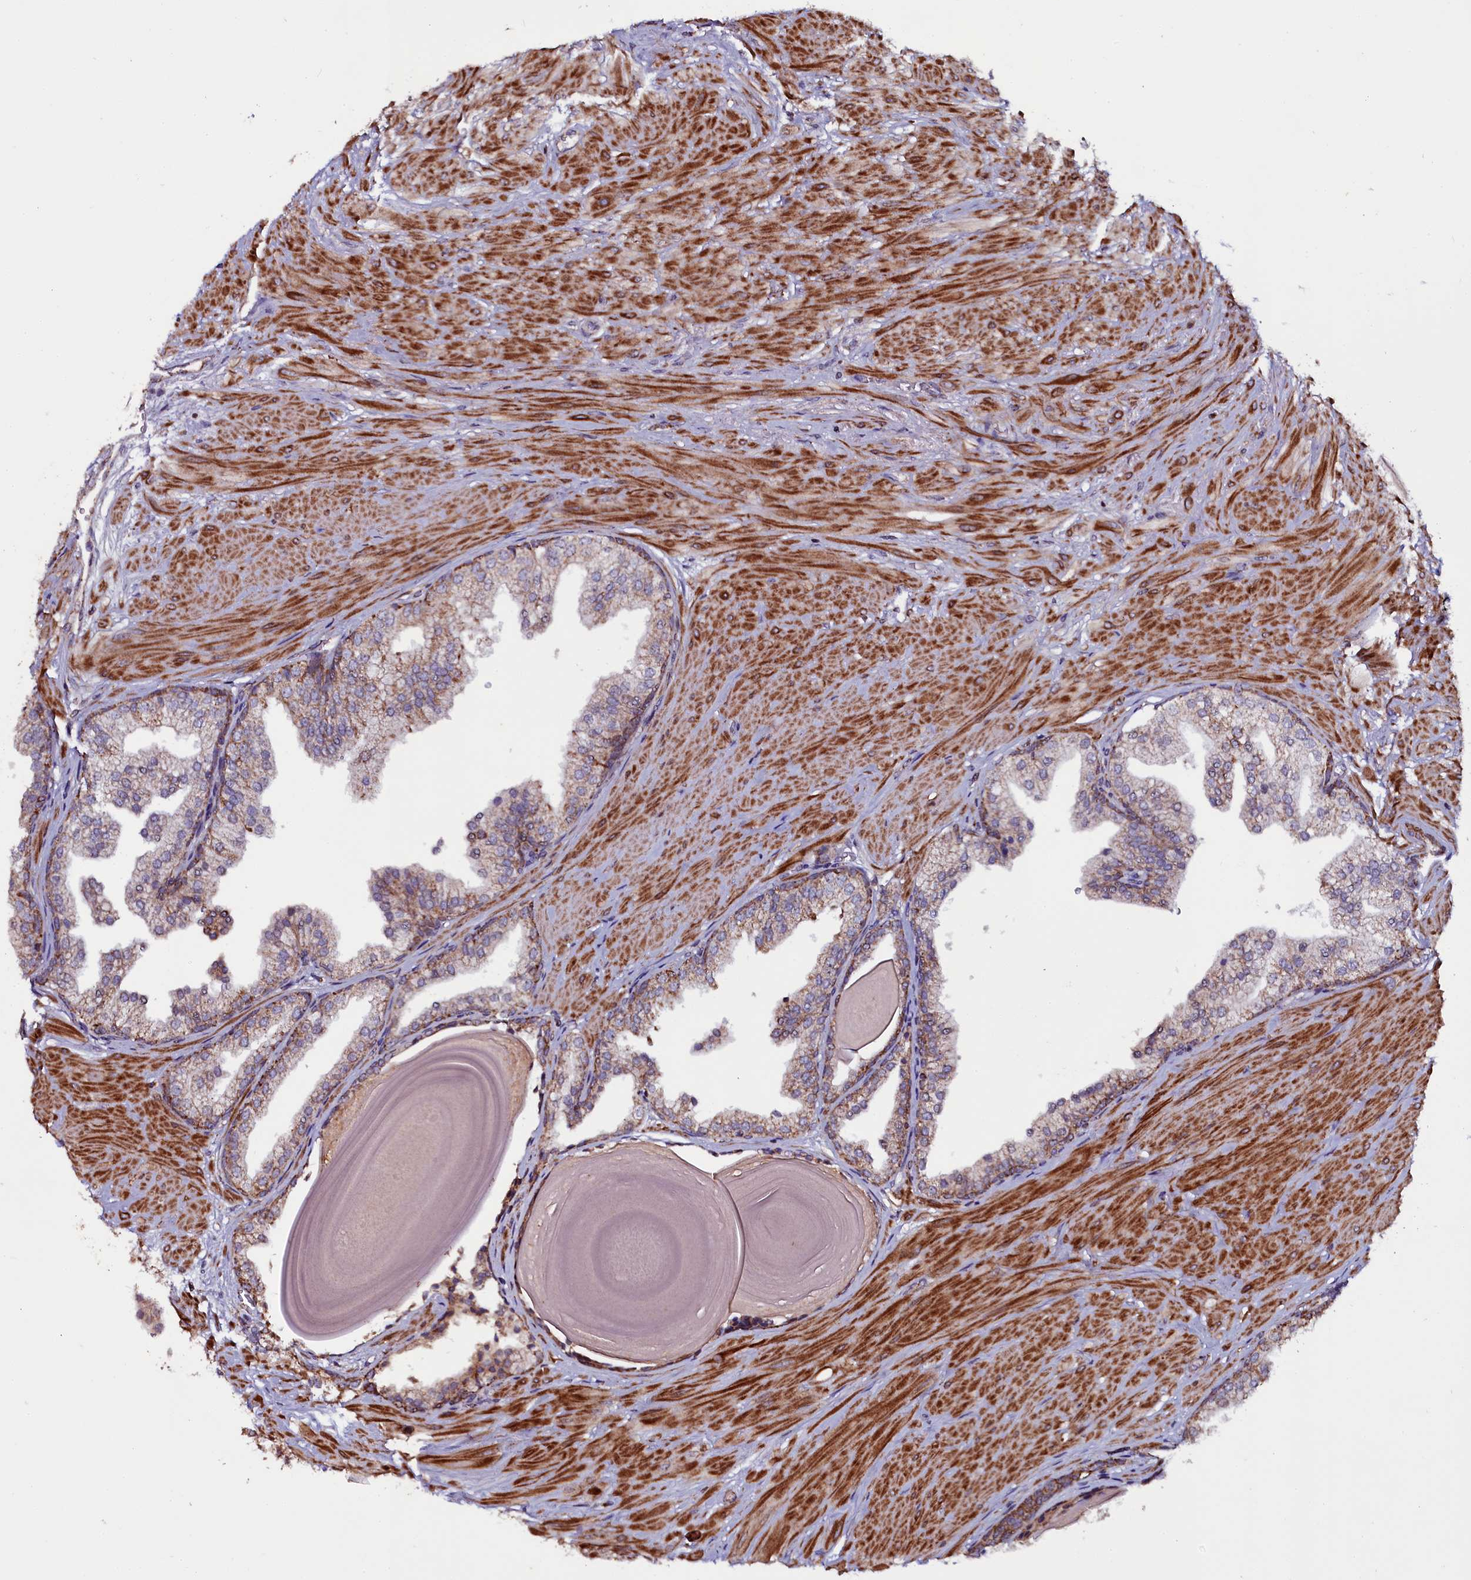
{"staining": {"intensity": "moderate", "quantity": ">75%", "location": "cytoplasmic/membranous"}, "tissue": "prostate", "cell_type": "Glandular cells", "image_type": "normal", "snomed": [{"axis": "morphology", "description": "Normal tissue, NOS"}, {"axis": "topography", "description": "Prostate"}], "caption": "An image showing moderate cytoplasmic/membranous positivity in approximately >75% of glandular cells in benign prostate, as visualized by brown immunohistochemical staining.", "gene": "NAA80", "patient": {"sex": "male", "age": 48}}